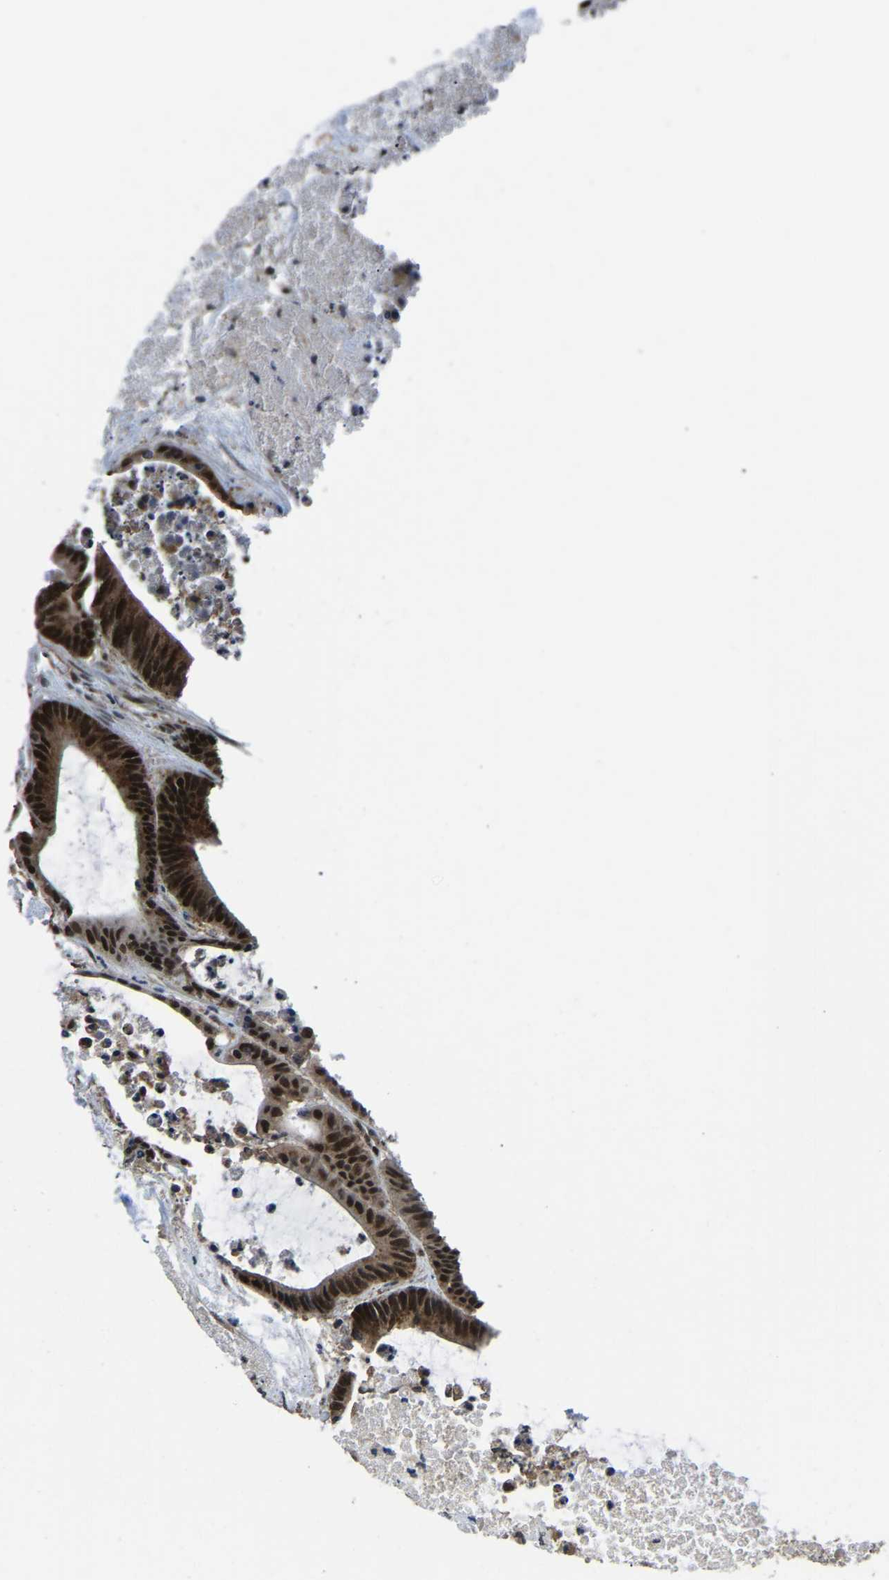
{"staining": {"intensity": "strong", "quantity": ">75%", "location": "cytoplasmic/membranous,nuclear"}, "tissue": "colorectal cancer", "cell_type": "Tumor cells", "image_type": "cancer", "snomed": [{"axis": "morphology", "description": "Adenocarcinoma, NOS"}, {"axis": "topography", "description": "Colon"}], "caption": "Brown immunohistochemical staining in colorectal cancer (adenocarcinoma) exhibits strong cytoplasmic/membranous and nuclear staining in approximately >75% of tumor cells.", "gene": "DFFA", "patient": {"sex": "female", "age": 84}}